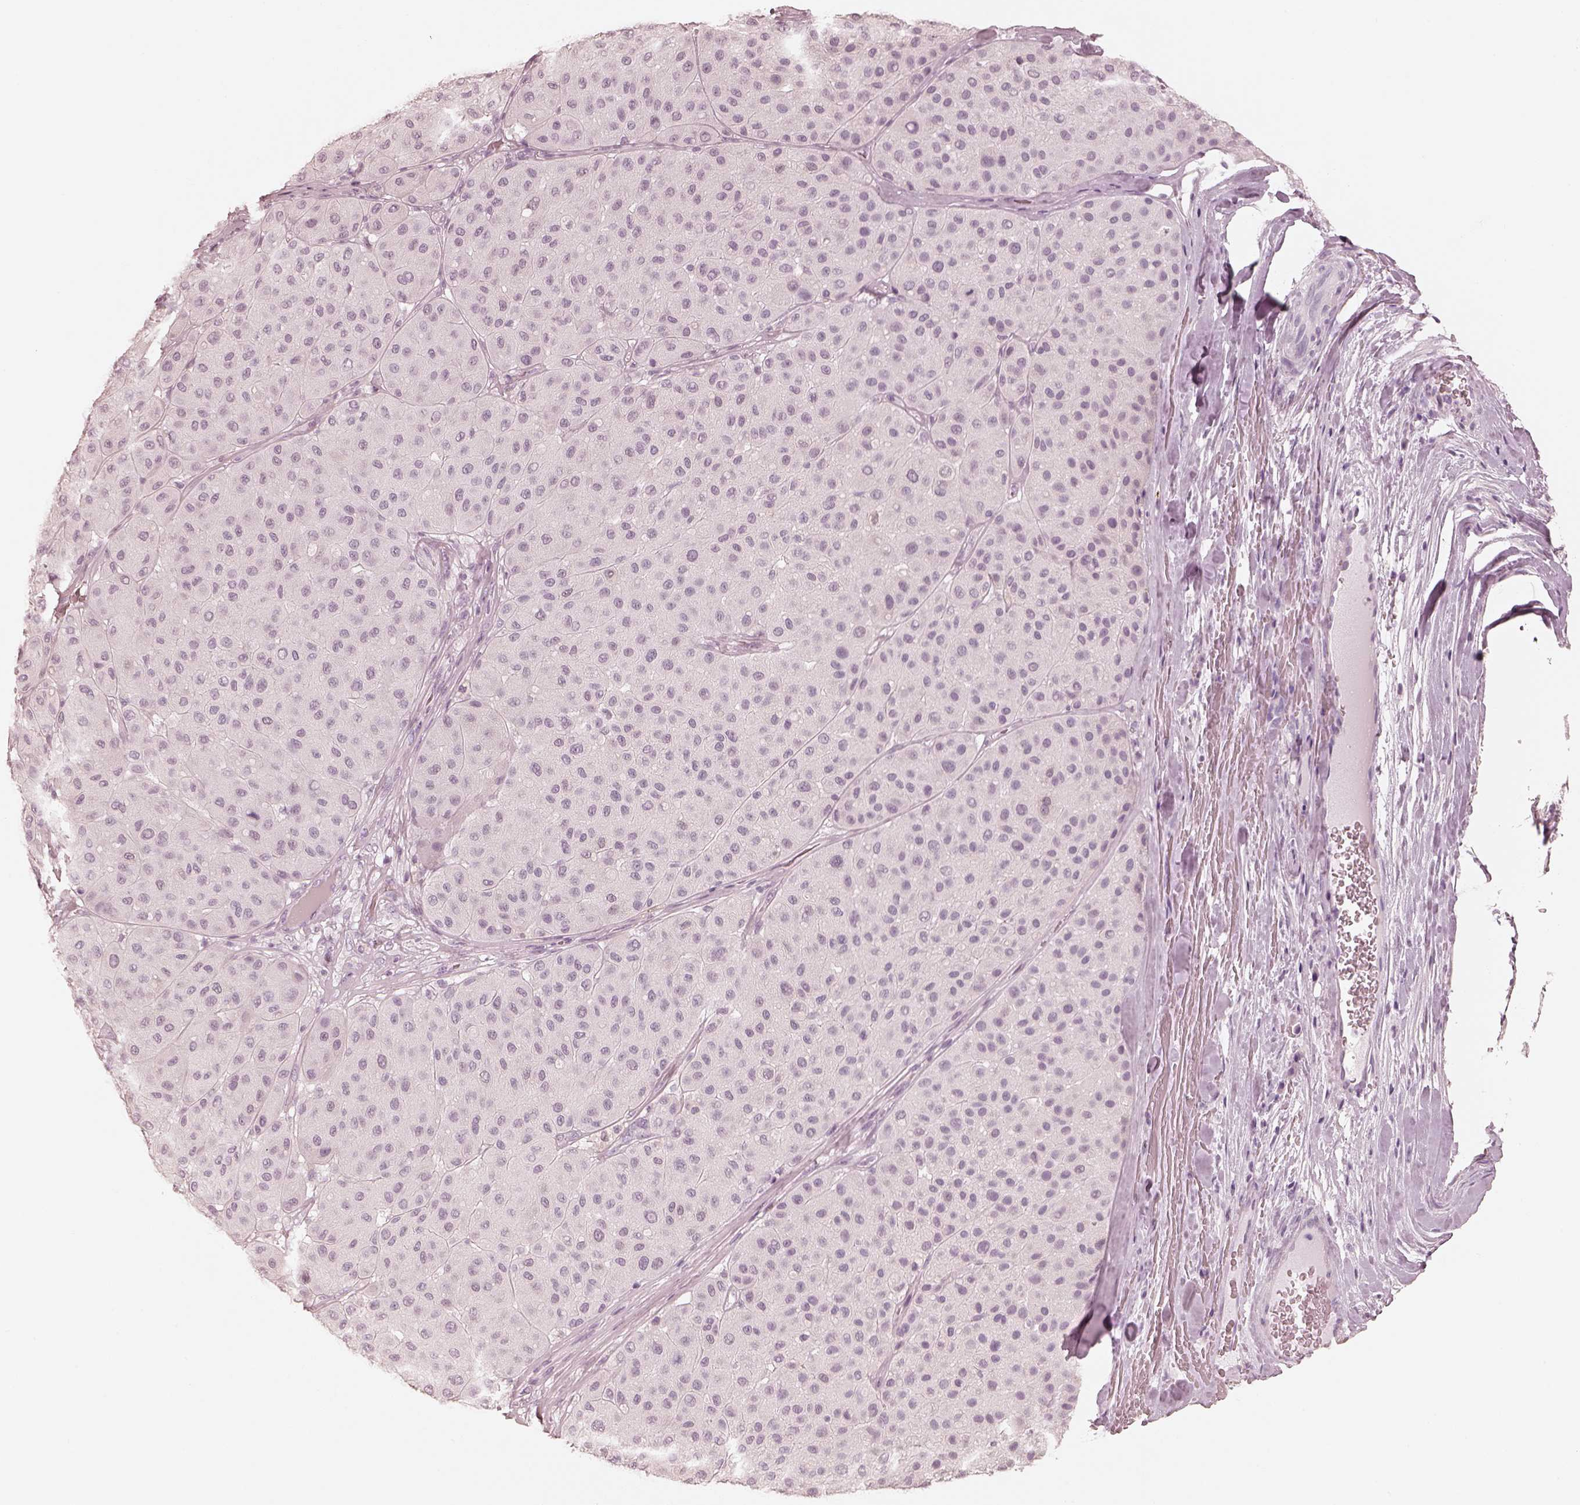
{"staining": {"intensity": "negative", "quantity": "none", "location": "none"}, "tissue": "melanoma", "cell_type": "Tumor cells", "image_type": "cancer", "snomed": [{"axis": "morphology", "description": "Malignant melanoma, Metastatic site"}, {"axis": "topography", "description": "Smooth muscle"}], "caption": "Protein analysis of malignant melanoma (metastatic site) shows no significant staining in tumor cells.", "gene": "CALR3", "patient": {"sex": "male", "age": 41}}